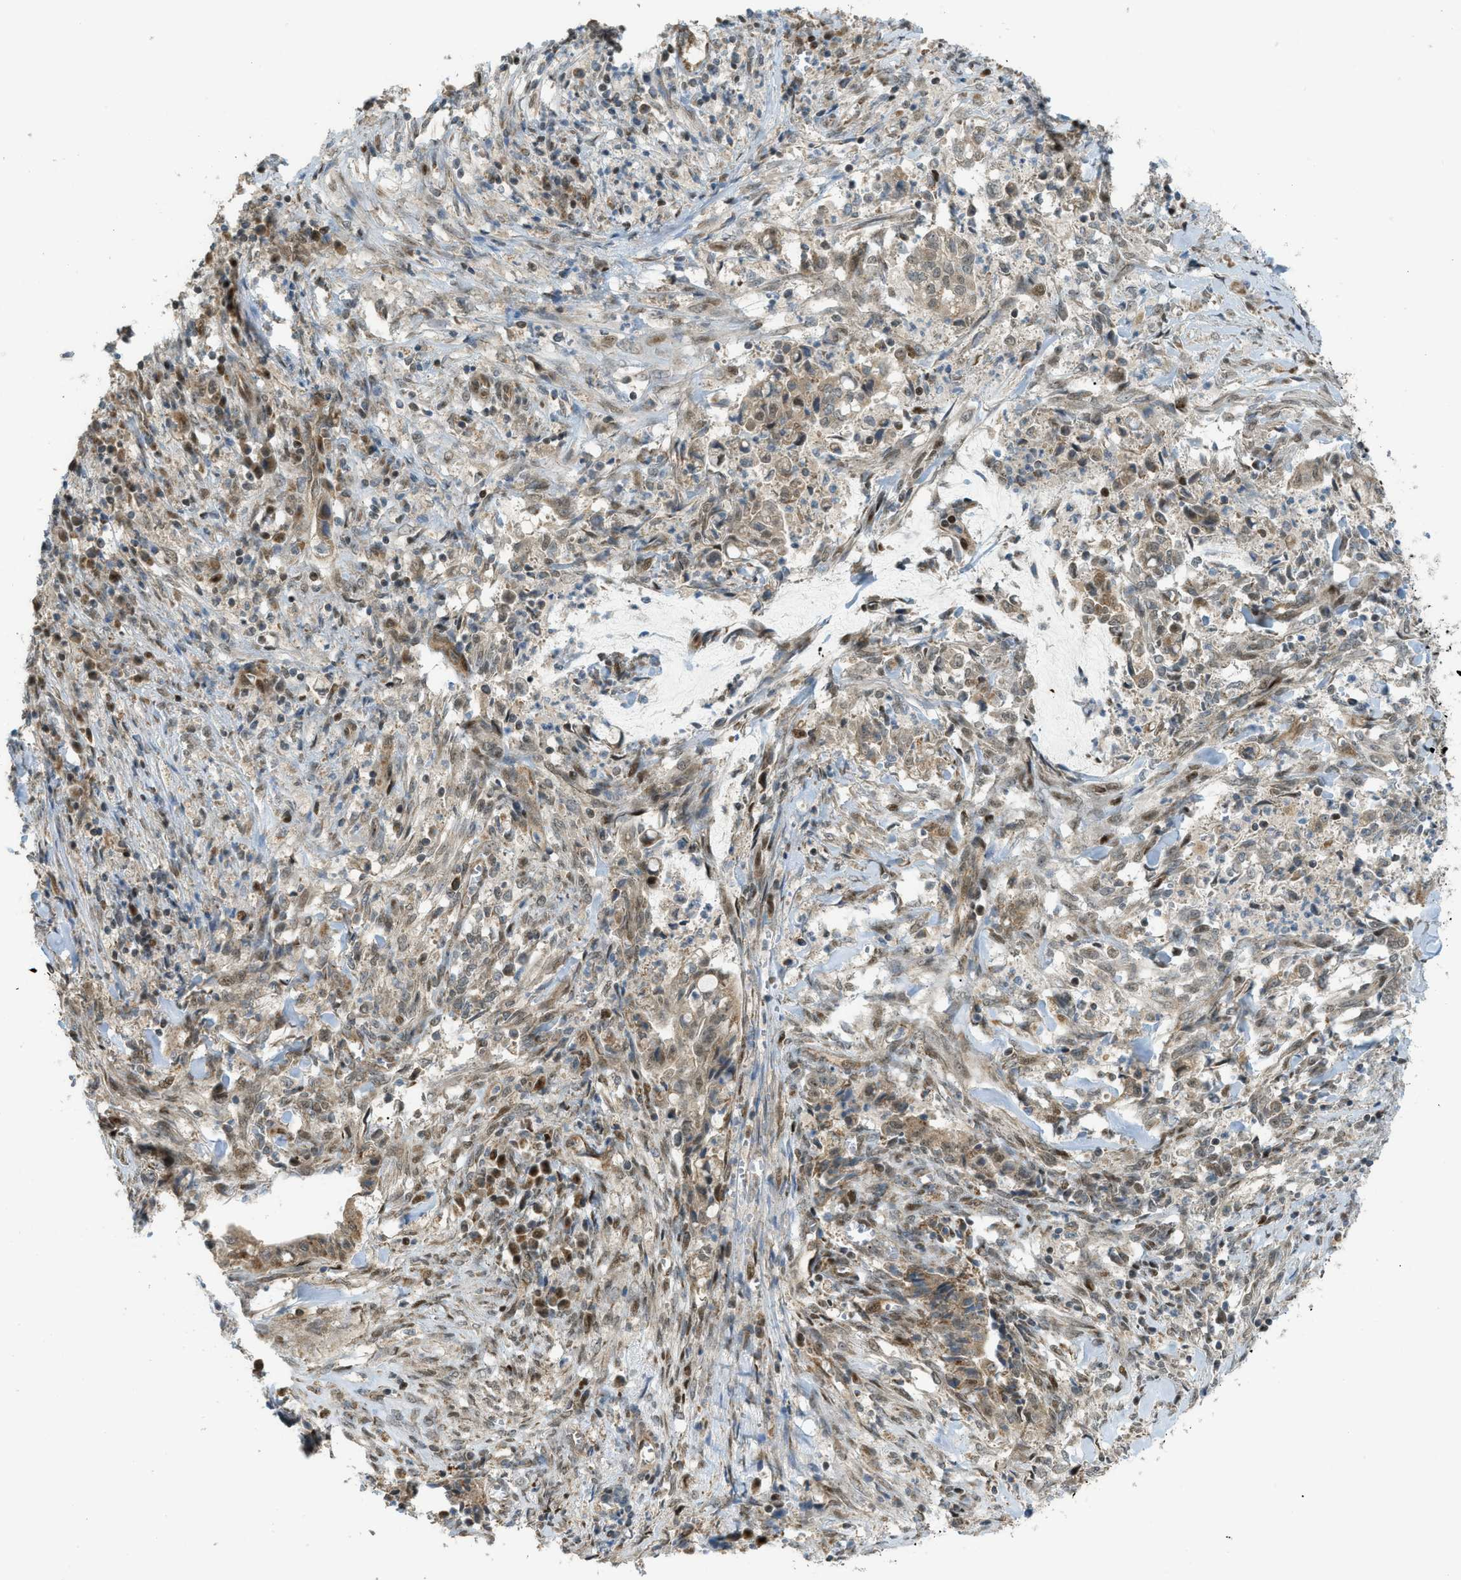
{"staining": {"intensity": "moderate", "quantity": ">75%", "location": "cytoplasmic/membranous,nuclear"}, "tissue": "cervical cancer", "cell_type": "Tumor cells", "image_type": "cancer", "snomed": [{"axis": "morphology", "description": "Adenocarcinoma, NOS"}, {"axis": "topography", "description": "Cervix"}], "caption": "Moderate cytoplasmic/membranous and nuclear staining for a protein is identified in approximately >75% of tumor cells of cervical adenocarcinoma using immunohistochemistry (IHC).", "gene": "CCDC186", "patient": {"sex": "female", "age": 44}}